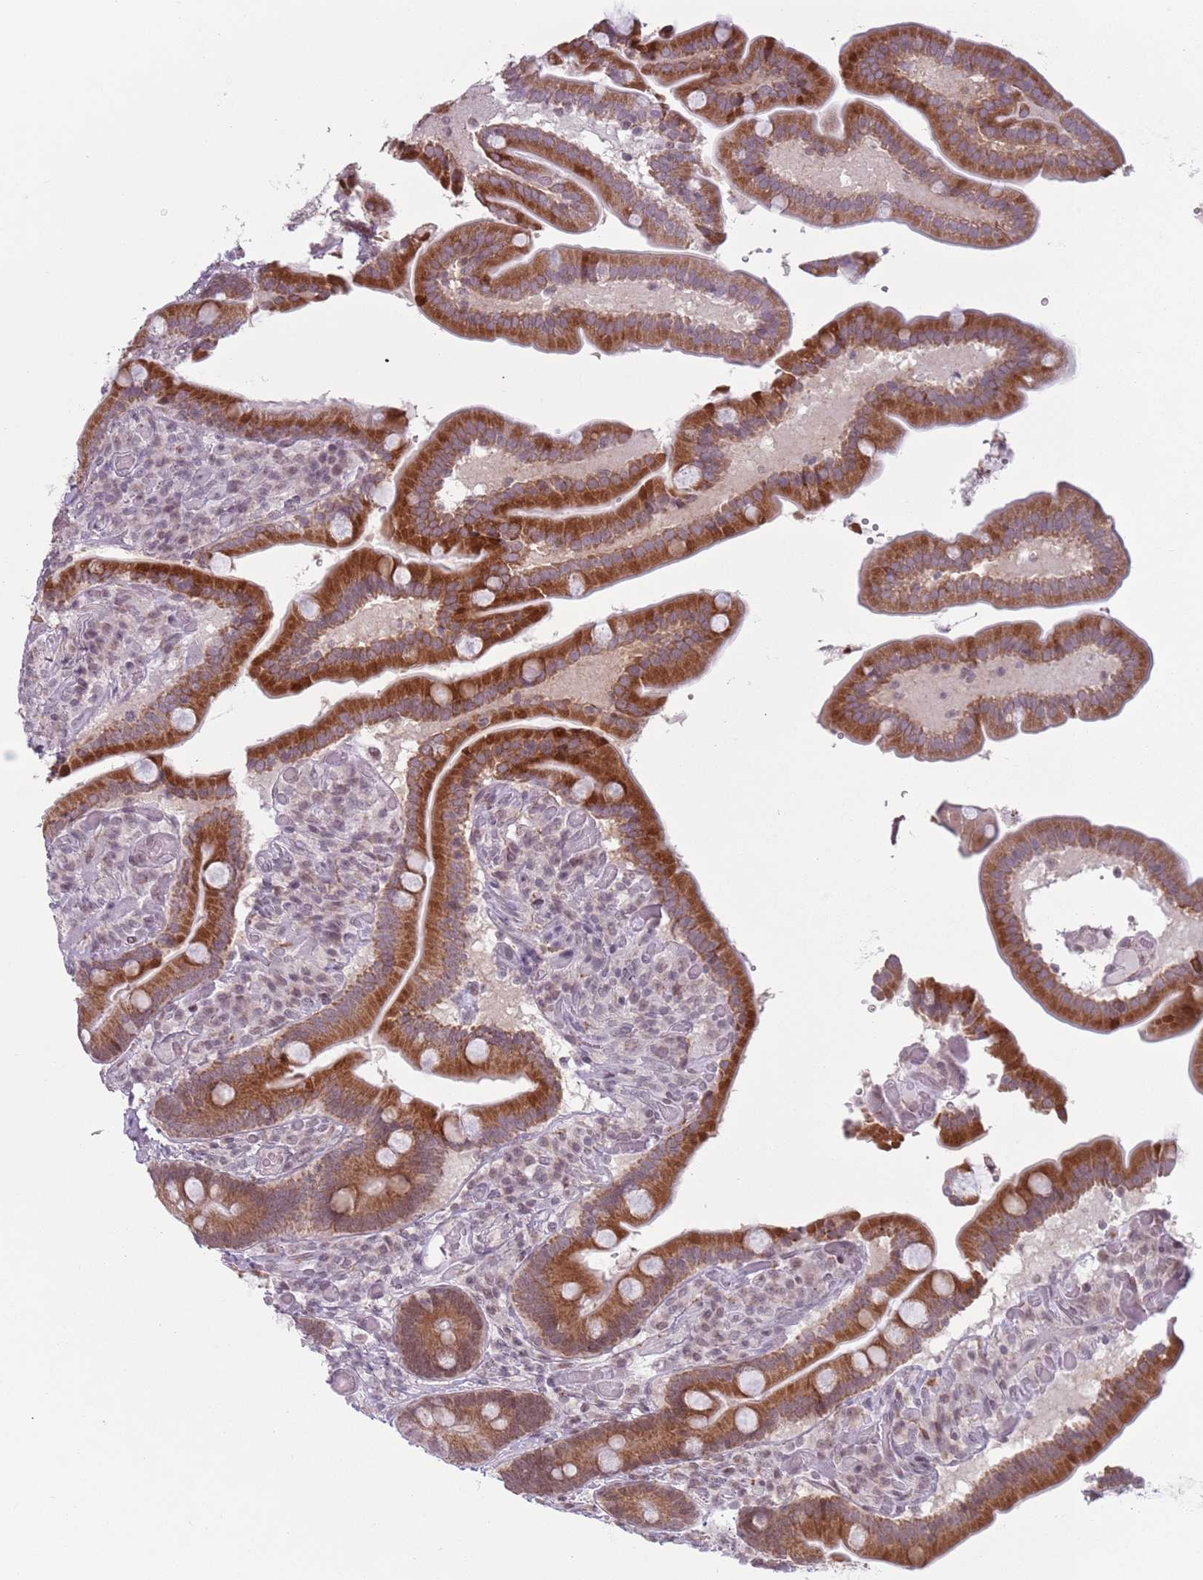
{"staining": {"intensity": "strong", "quantity": ">75%", "location": "cytoplasmic/membranous"}, "tissue": "duodenum", "cell_type": "Glandular cells", "image_type": "normal", "snomed": [{"axis": "morphology", "description": "Normal tissue, NOS"}, {"axis": "topography", "description": "Duodenum"}], "caption": "Human duodenum stained for a protein (brown) displays strong cytoplasmic/membranous positive staining in approximately >75% of glandular cells.", "gene": "MRPL34", "patient": {"sex": "female", "age": 62}}